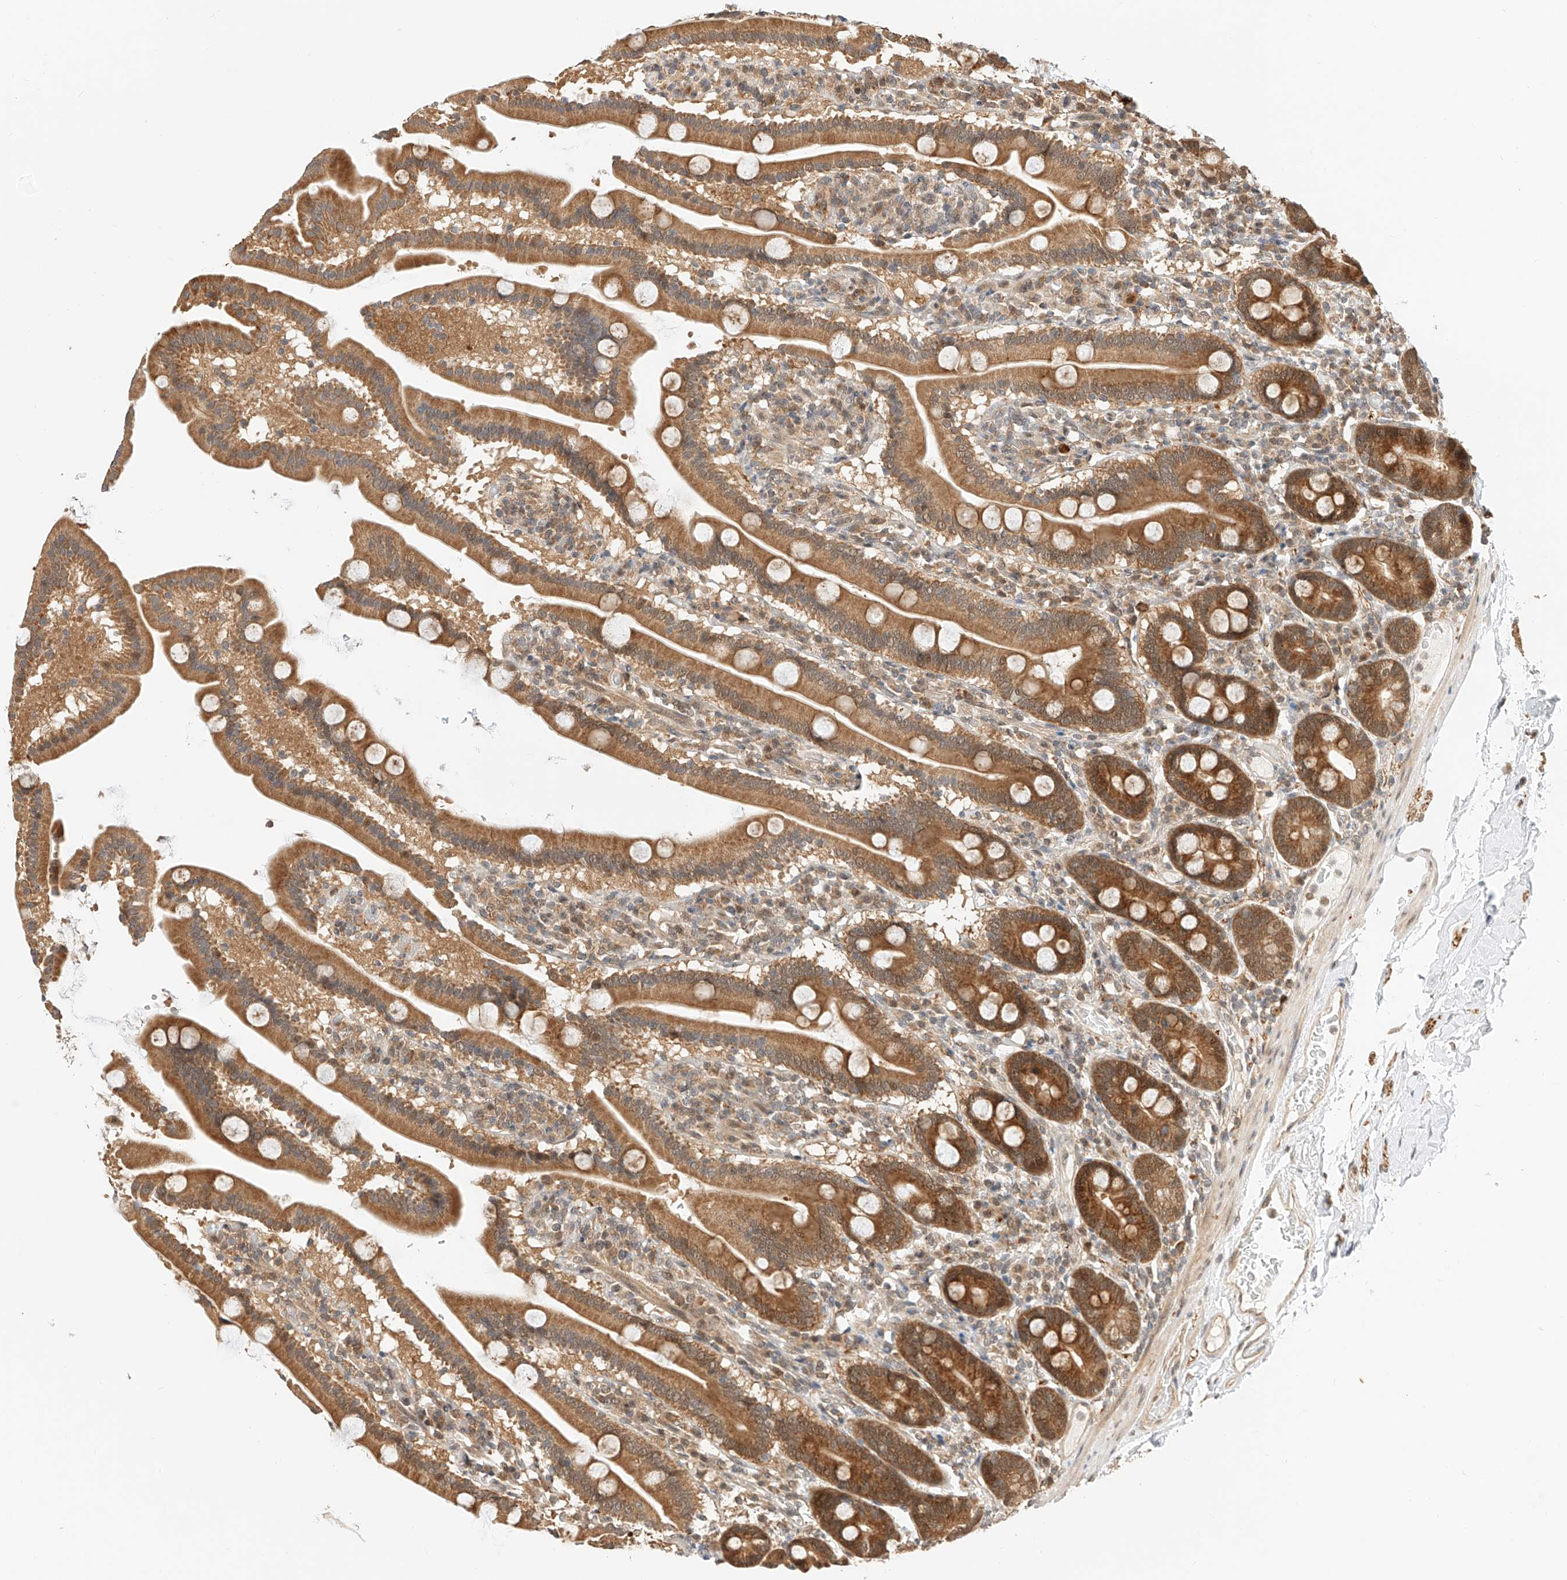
{"staining": {"intensity": "strong", "quantity": "25%-75%", "location": "cytoplasmic/membranous"}, "tissue": "duodenum", "cell_type": "Glandular cells", "image_type": "normal", "snomed": [{"axis": "morphology", "description": "Normal tissue, NOS"}, {"axis": "topography", "description": "Duodenum"}], "caption": "Immunohistochemical staining of benign duodenum exhibits high levels of strong cytoplasmic/membranous positivity in approximately 25%-75% of glandular cells.", "gene": "EIF4H", "patient": {"sex": "male", "age": 55}}